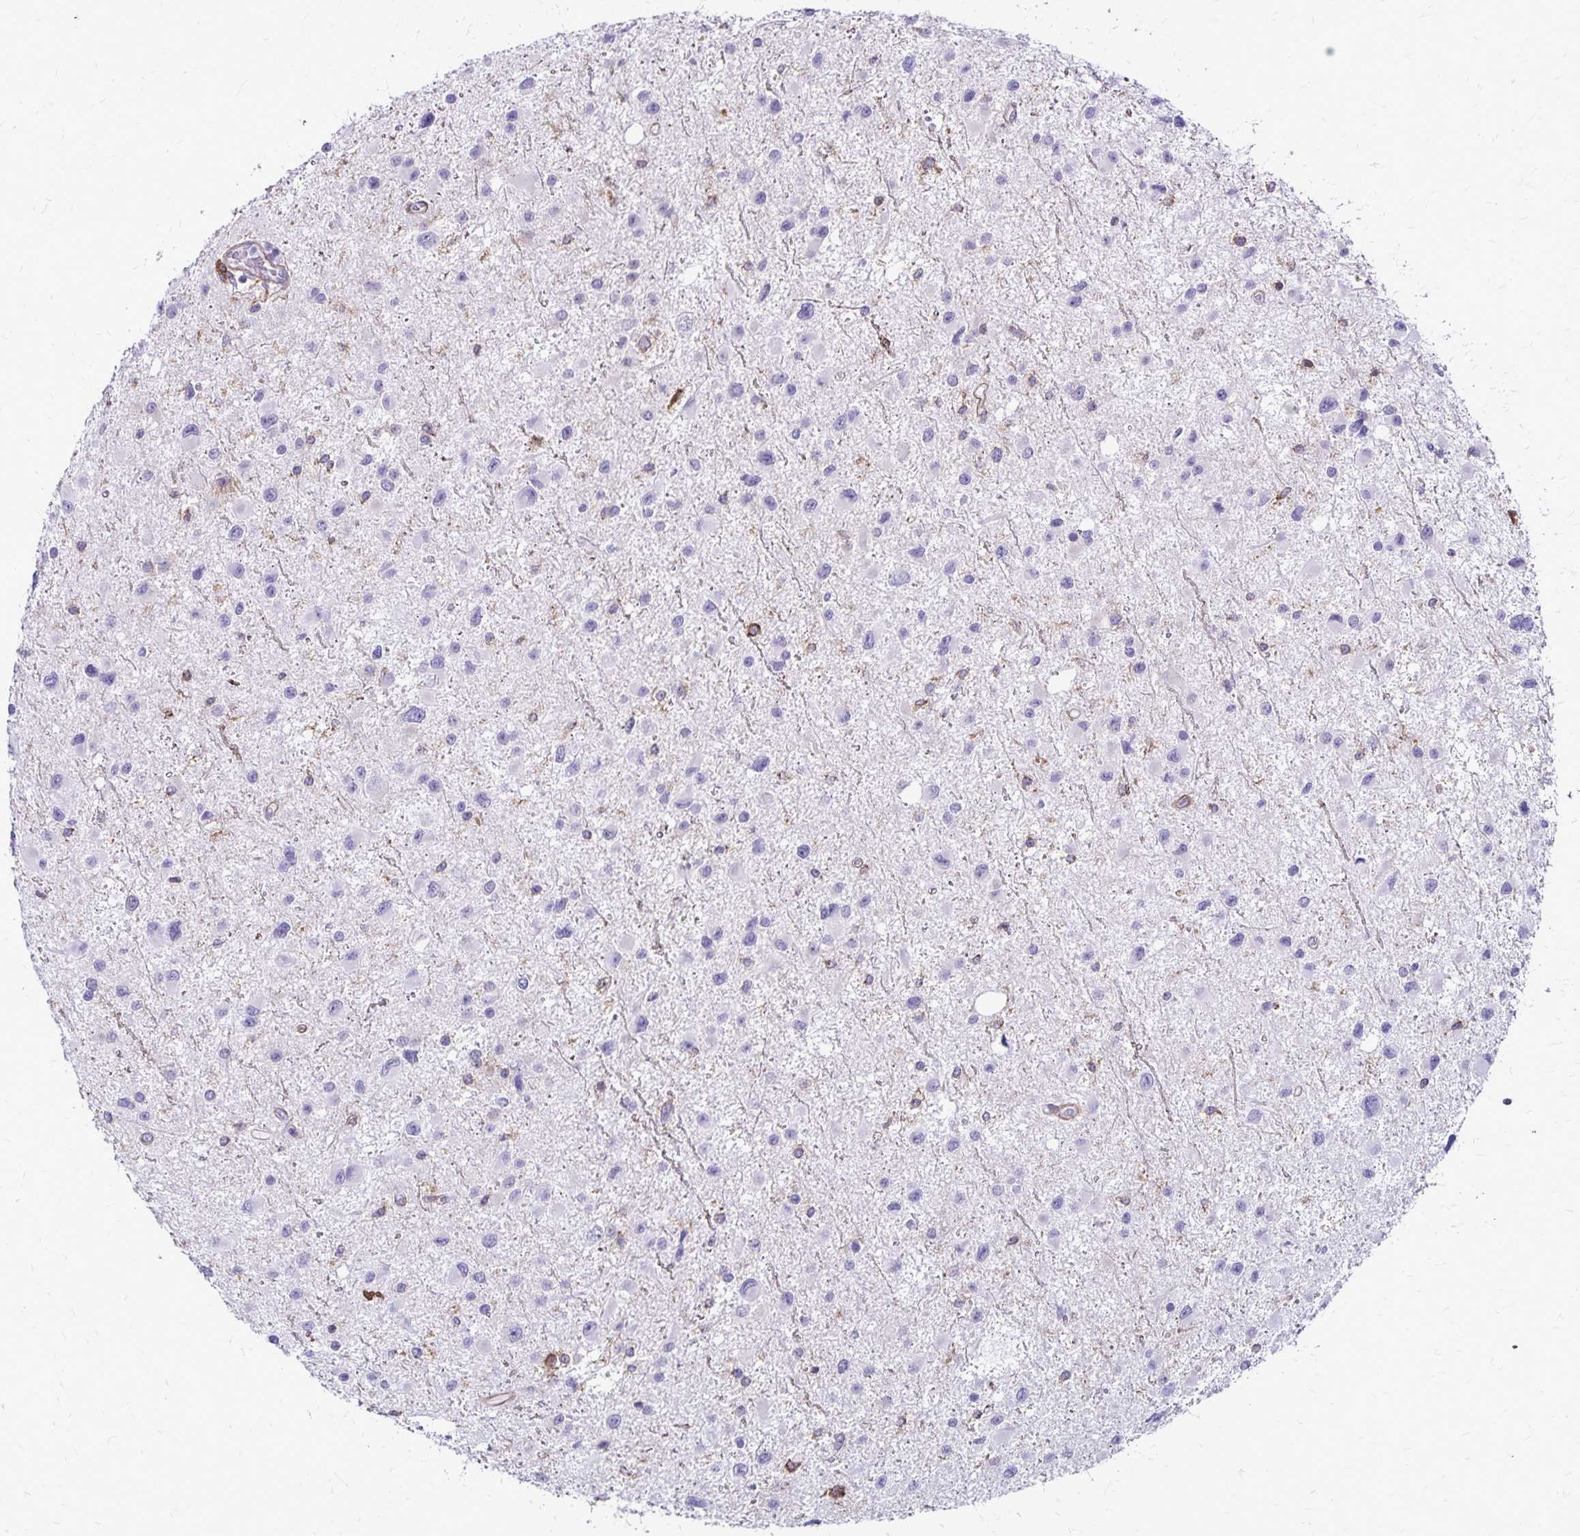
{"staining": {"intensity": "negative", "quantity": "none", "location": "none"}, "tissue": "glioma", "cell_type": "Tumor cells", "image_type": "cancer", "snomed": [{"axis": "morphology", "description": "Glioma, malignant, Low grade"}, {"axis": "topography", "description": "Brain"}], "caption": "DAB (3,3'-diaminobenzidine) immunohistochemical staining of human low-grade glioma (malignant) exhibits no significant staining in tumor cells.", "gene": "TNS3", "patient": {"sex": "female", "age": 32}}